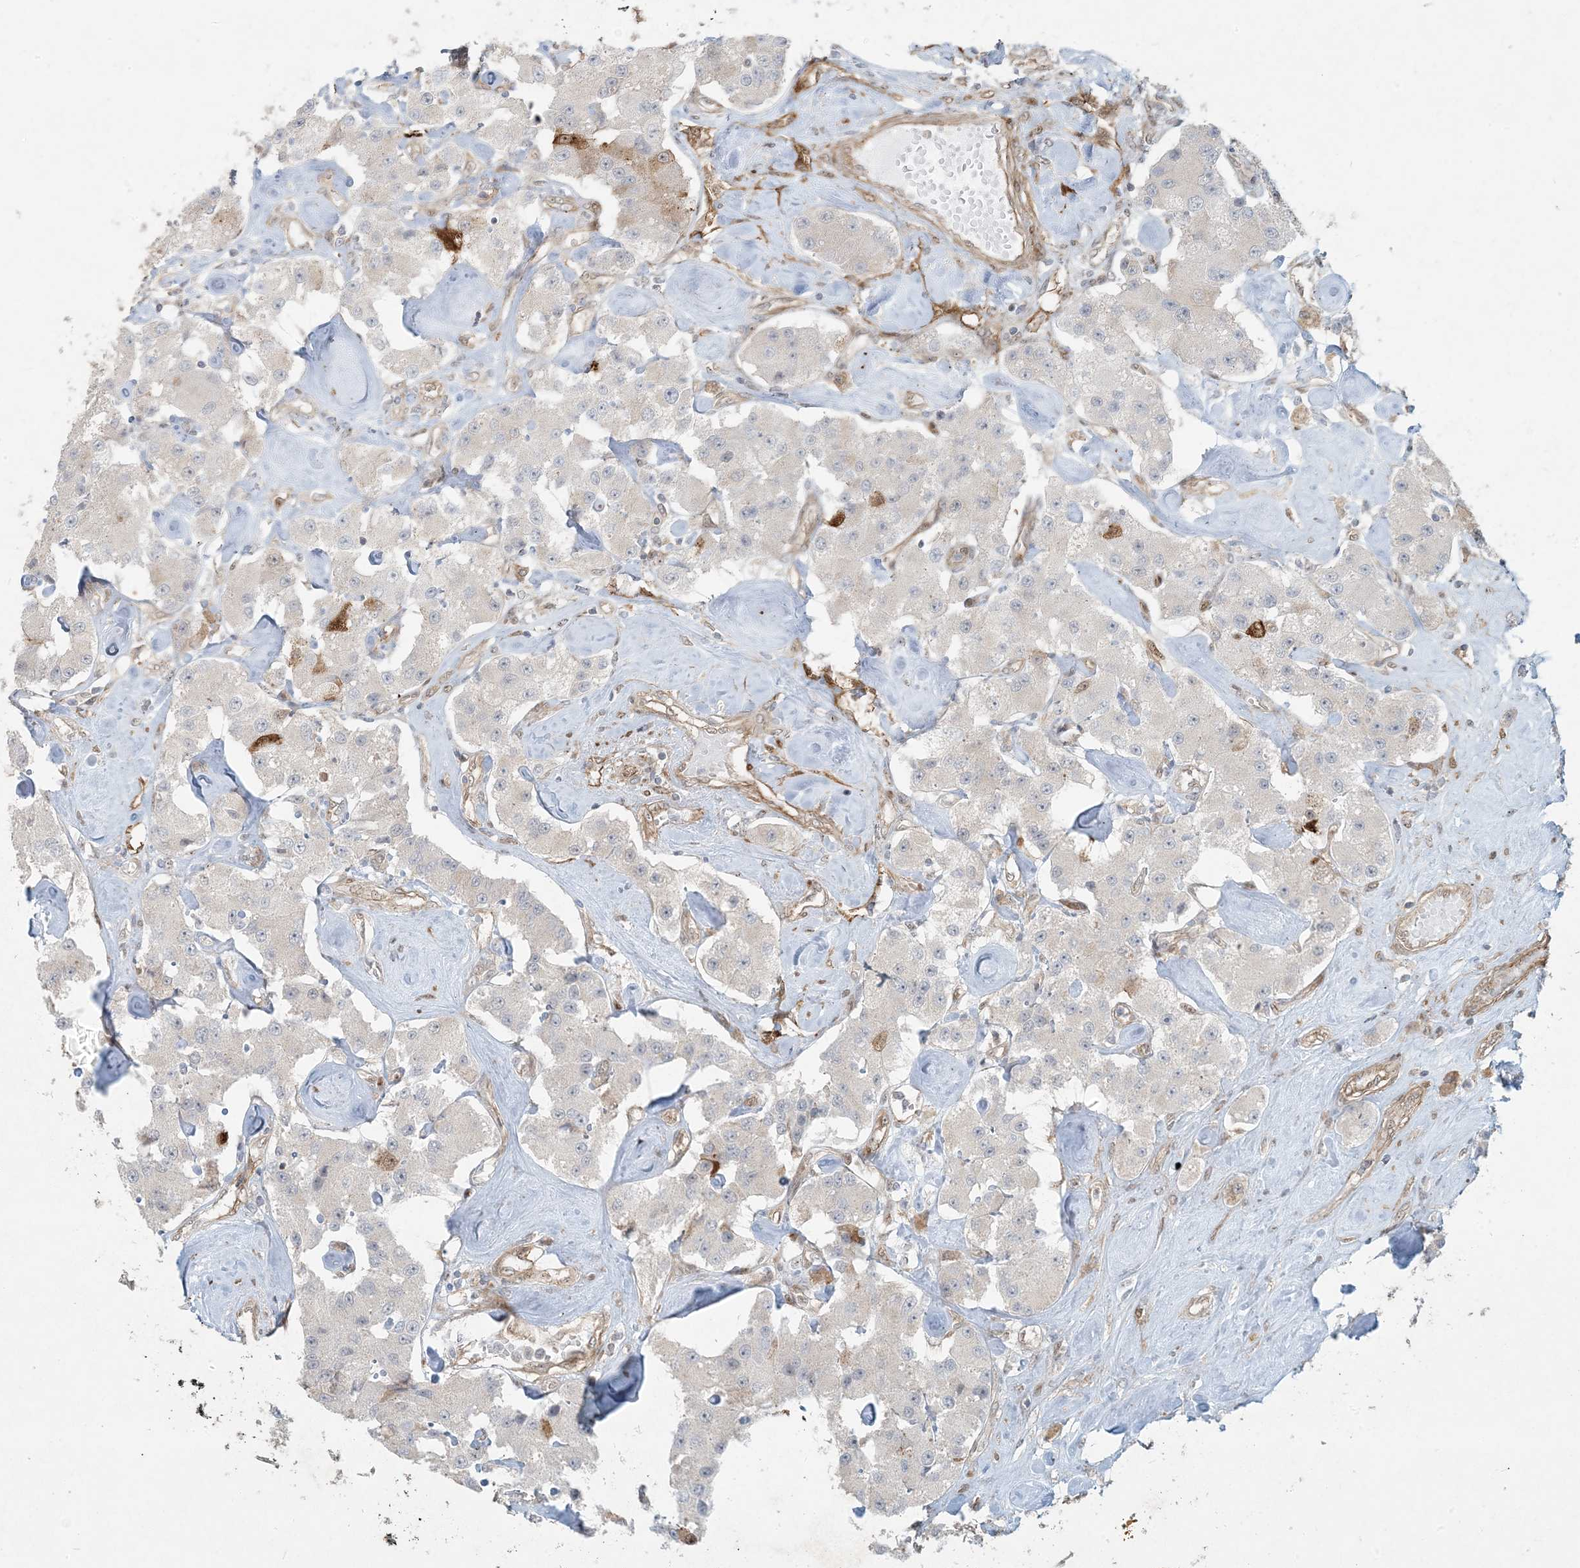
{"staining": {"intensity": "negative", "quantity": "none", "location": "none"}, "tissue": "carcinoid", "cell_type": "Tumor cells", "image_type": "cancer", "snomed": [{"axis": "morphology", "description": "Carcinoid, malignant, NOS"}, {"axis": "topography", "description": "Pancreas"}], "caption": "Immunohistochemistry of carcinoid (malignant) demonstrates no staining in tumor cells. (IHC, brightfield microscopy, high magnification).", "gene": "BCORL1", "patient": {"sex": "male", "age": 41}}